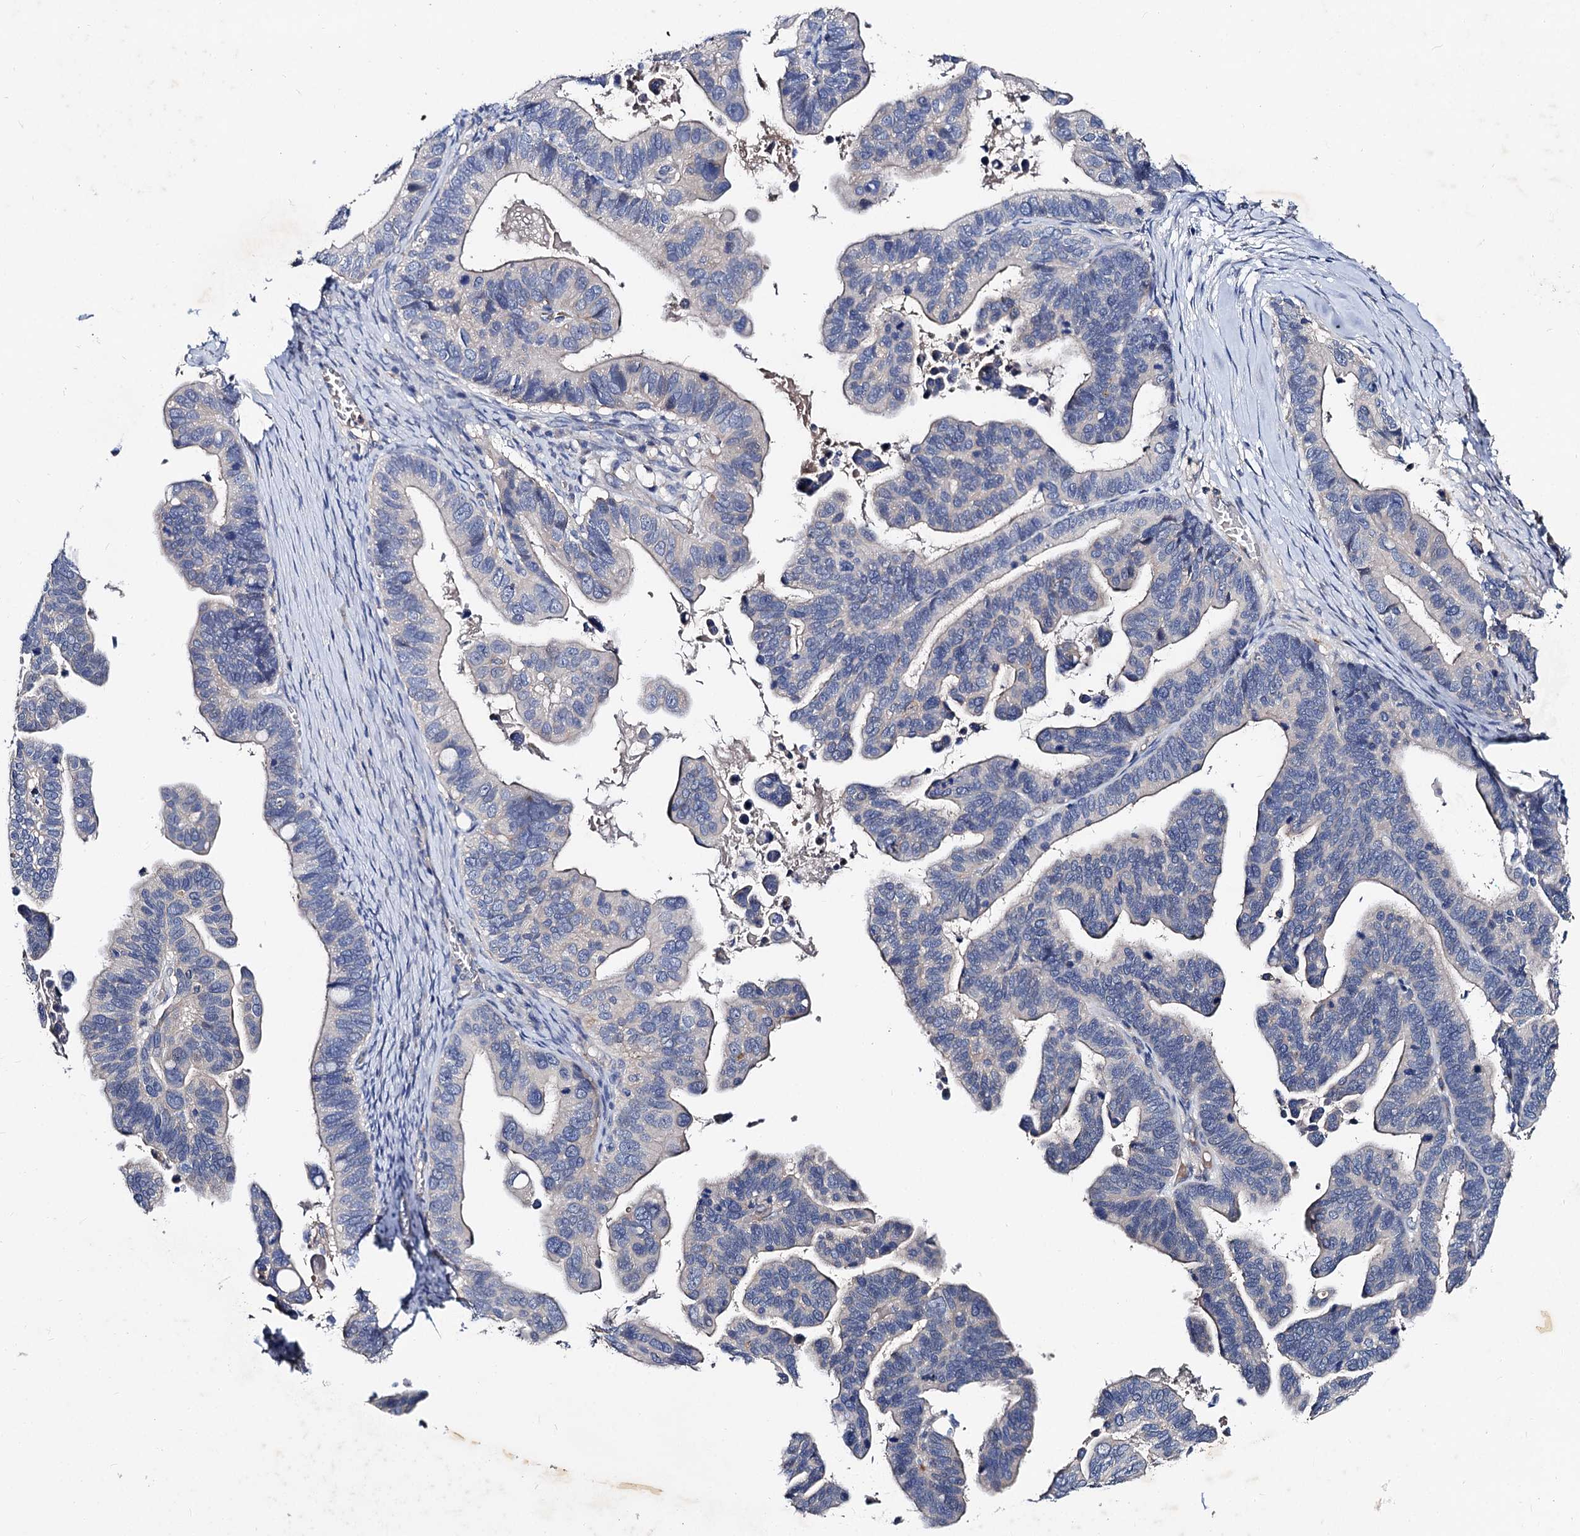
{"staining": {"intensity": "weak", "quantity": "<25%", "location": "cytoplasmic/membranous"}, "tissue": "ovarian cancer", "cell_type": "Tumor cells", "image_type": "cancer", "snomed": [{"axis": "morphology", "description": "Cystadenocarcinoma, serous, NOS"}, {"axis": "topography", "description": "Ovary"}], "caption": "Protein analysis of serous cystadenocarcinoma (ovarian) exhibits no significant positivity in tumor cells.", "gene": "HVCN1", "patient": {"sex": "female", "age": 56}}